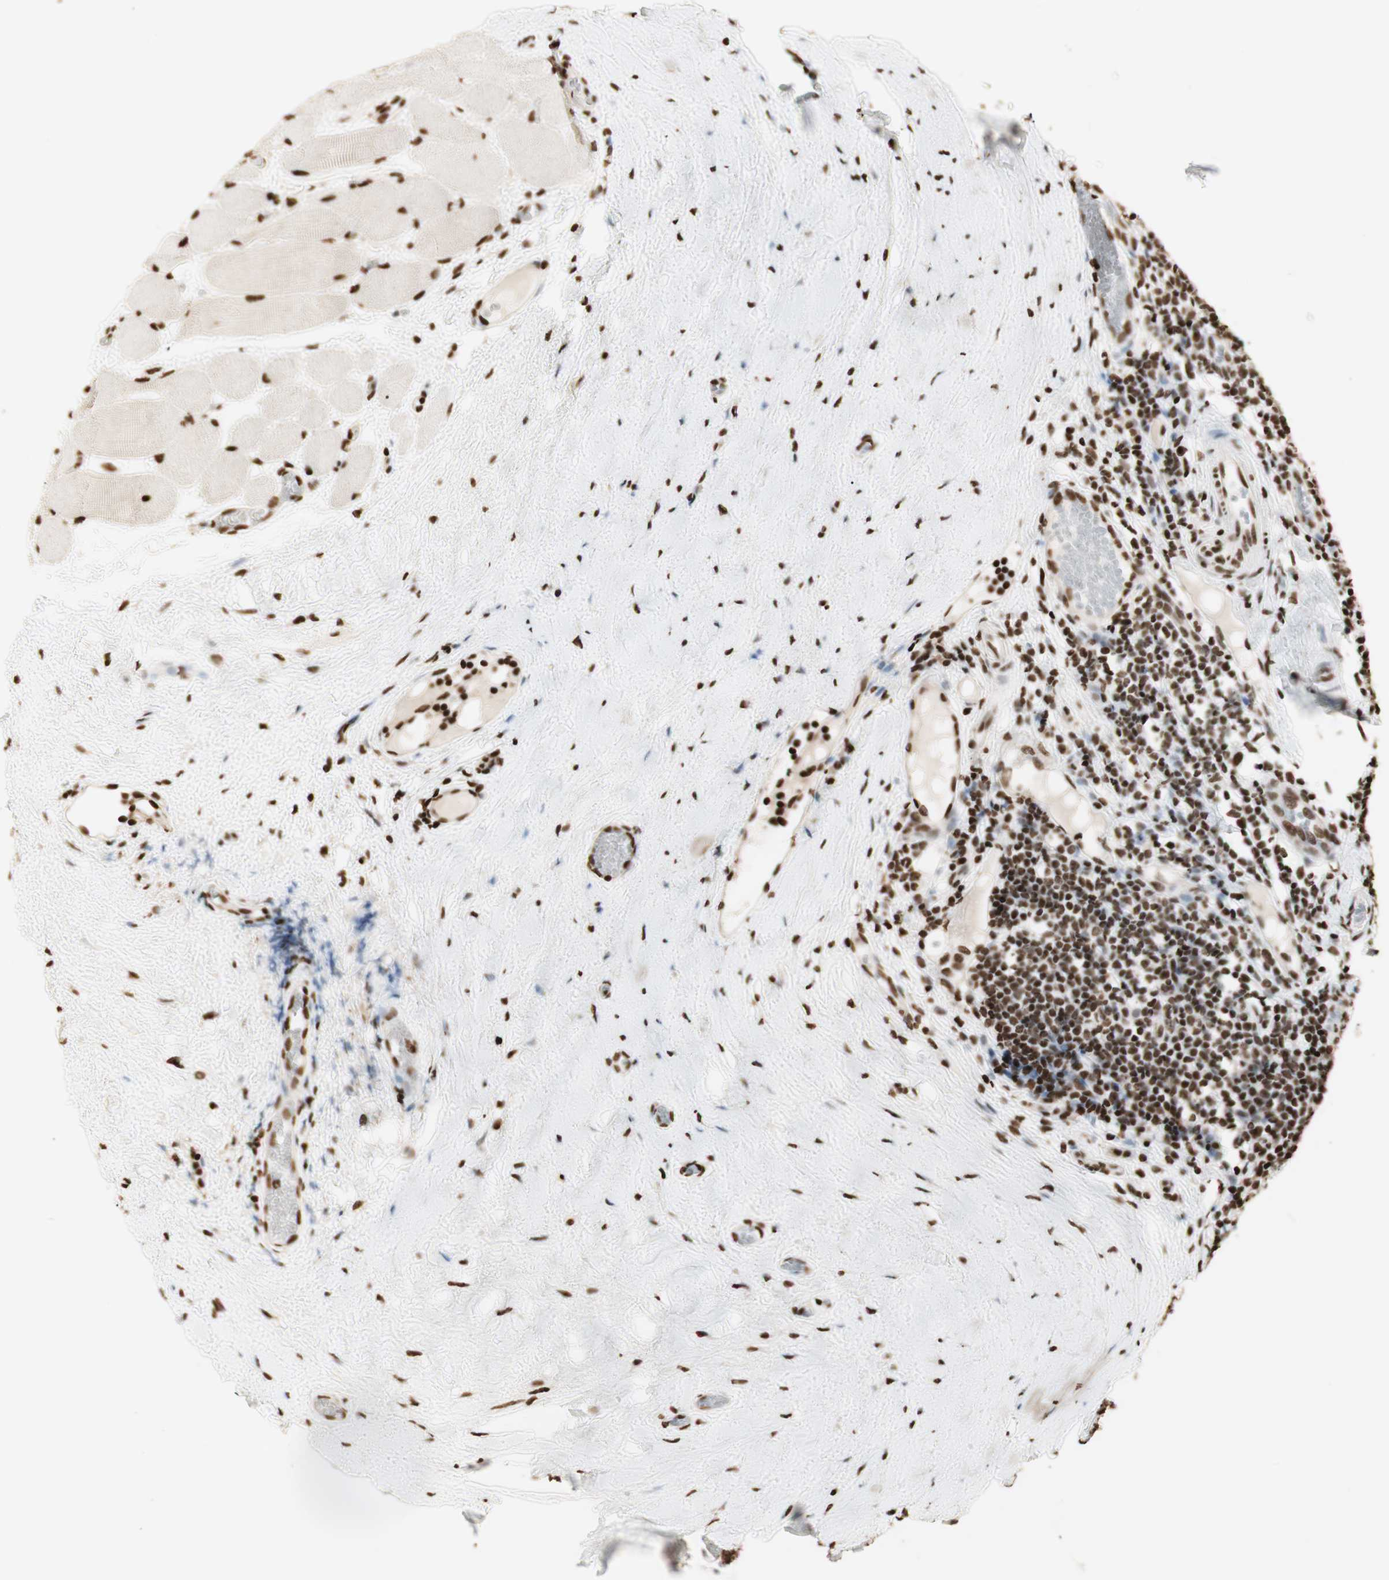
{"staining": {"intensity": "moderate", "quantity": ">75%", "location": "nuclear"}, "tissue": "tonsil", "cell_type": "Germinal center cells", "image_type": "normal", "snomed": [{"axis": "morphology", "description": "Normal tissue, NOS"}, {"axis": "topography", "description": "Tonsil"}], "caption": "Tonsil stained for a protein shows moderate nuclear positivity in germinal center cells. Immunohistochemistry stains the protein of interest in brown and the nuclei are stained blue.", "gene": "HNRNPA2B1", "patient": {"sex": "female", "age": 19}}